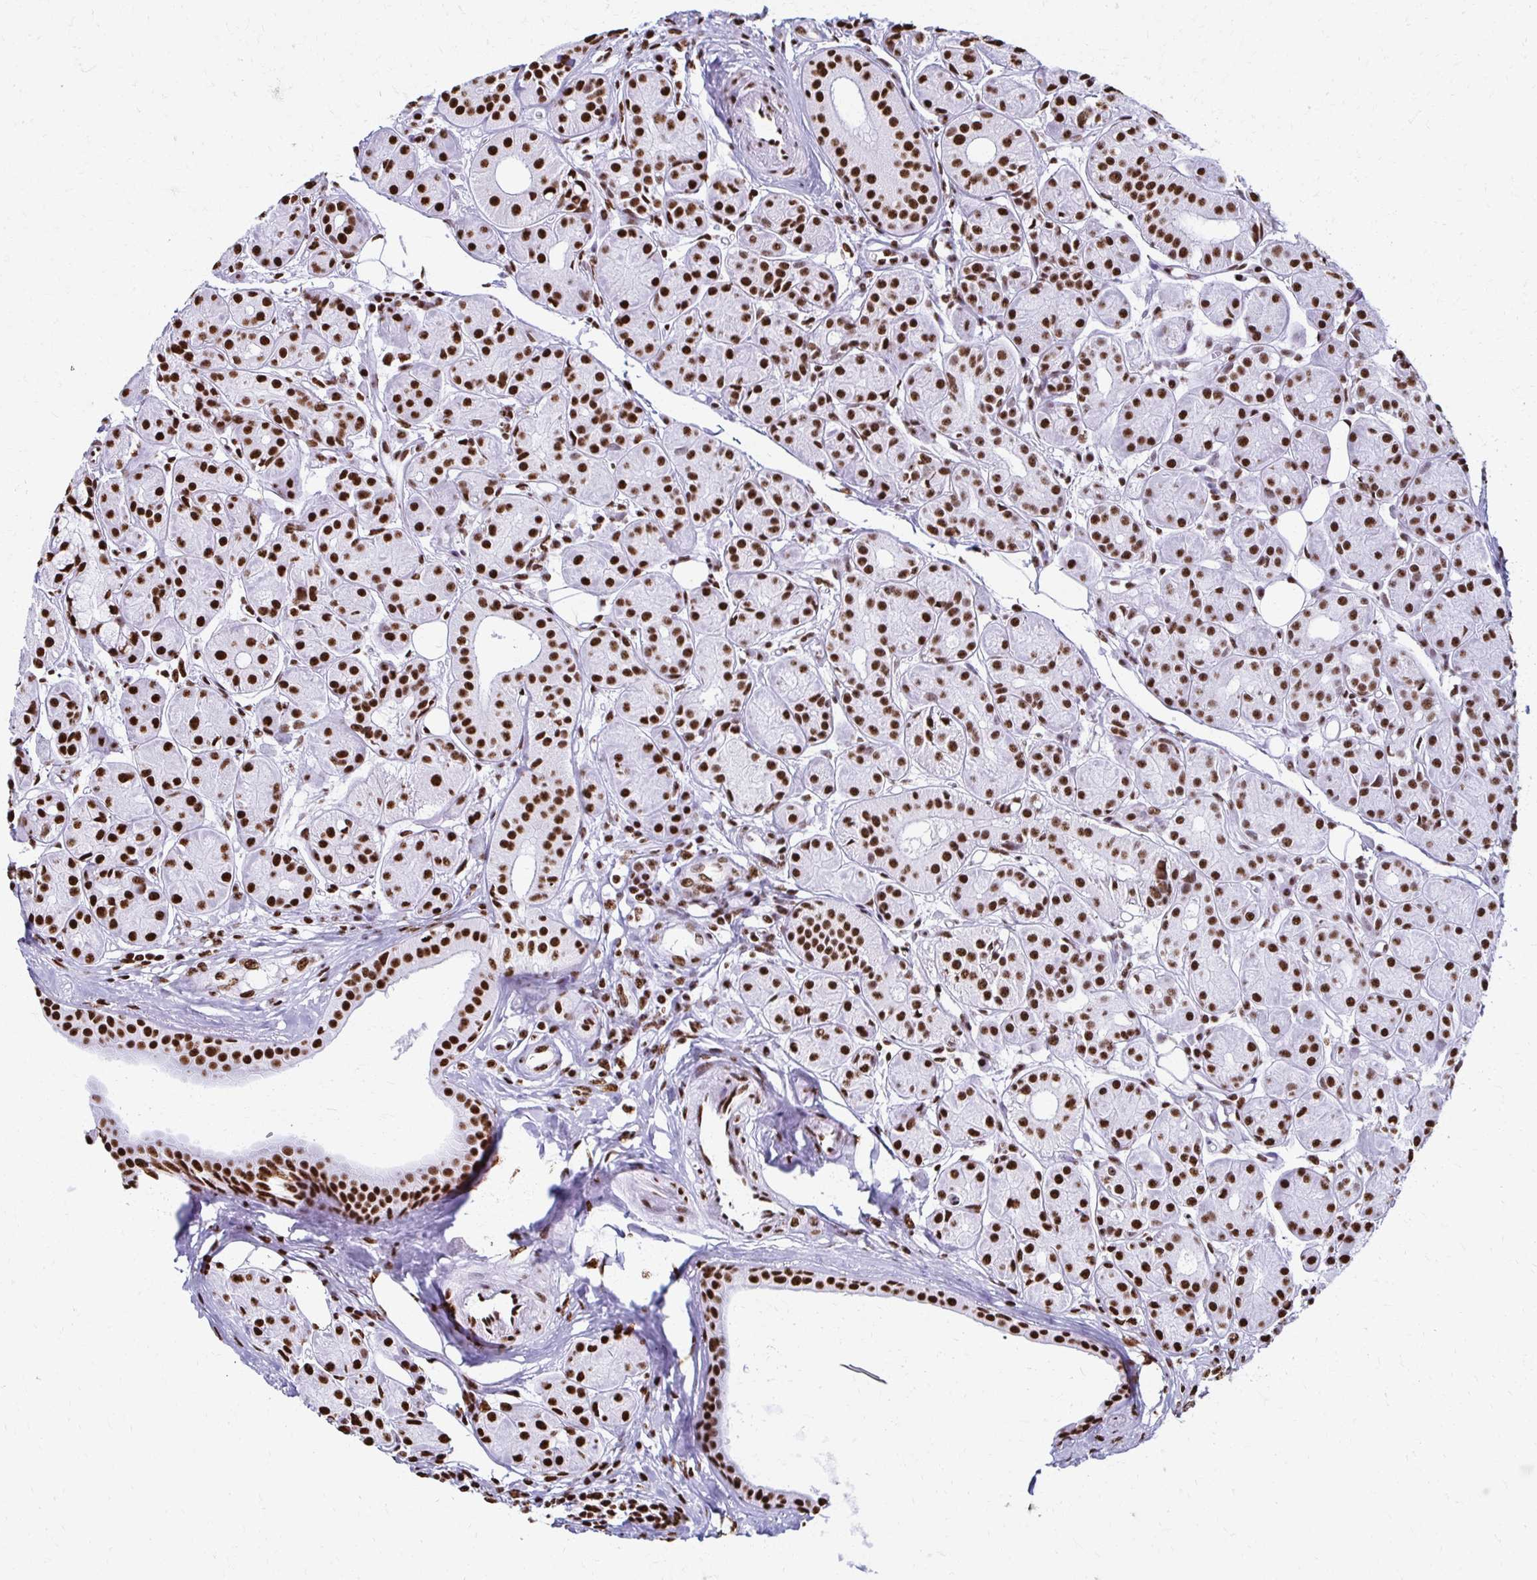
{"staining": {"intensity": "strong", "quantity": ">75%", "location": "nuclear"}, "tissue": "head and neck cancer", "cell_type": "Tumor cells", "image_type": "cancer", "snomed": [{"axis": "morphology", "description": "Squamous cell carcinoma, NOS"}, {"axis": "topography", "description": "Lymph node"}, {"axis": "topography", "description": "Salivary gland"}, {"axis": "topography", "description": "Head-Neck"}], "caption": "Immunohistochemistry of human head and neck cancer shows high levels of strong nuclear staining in approximately >75% of tumor cells. Using DAB (brown) and hematoxylin (blue) stains, captured at high magnification using brightfield microscopy.", "gene": "NONO", "patient": {"sex": "female", "age": 74}}